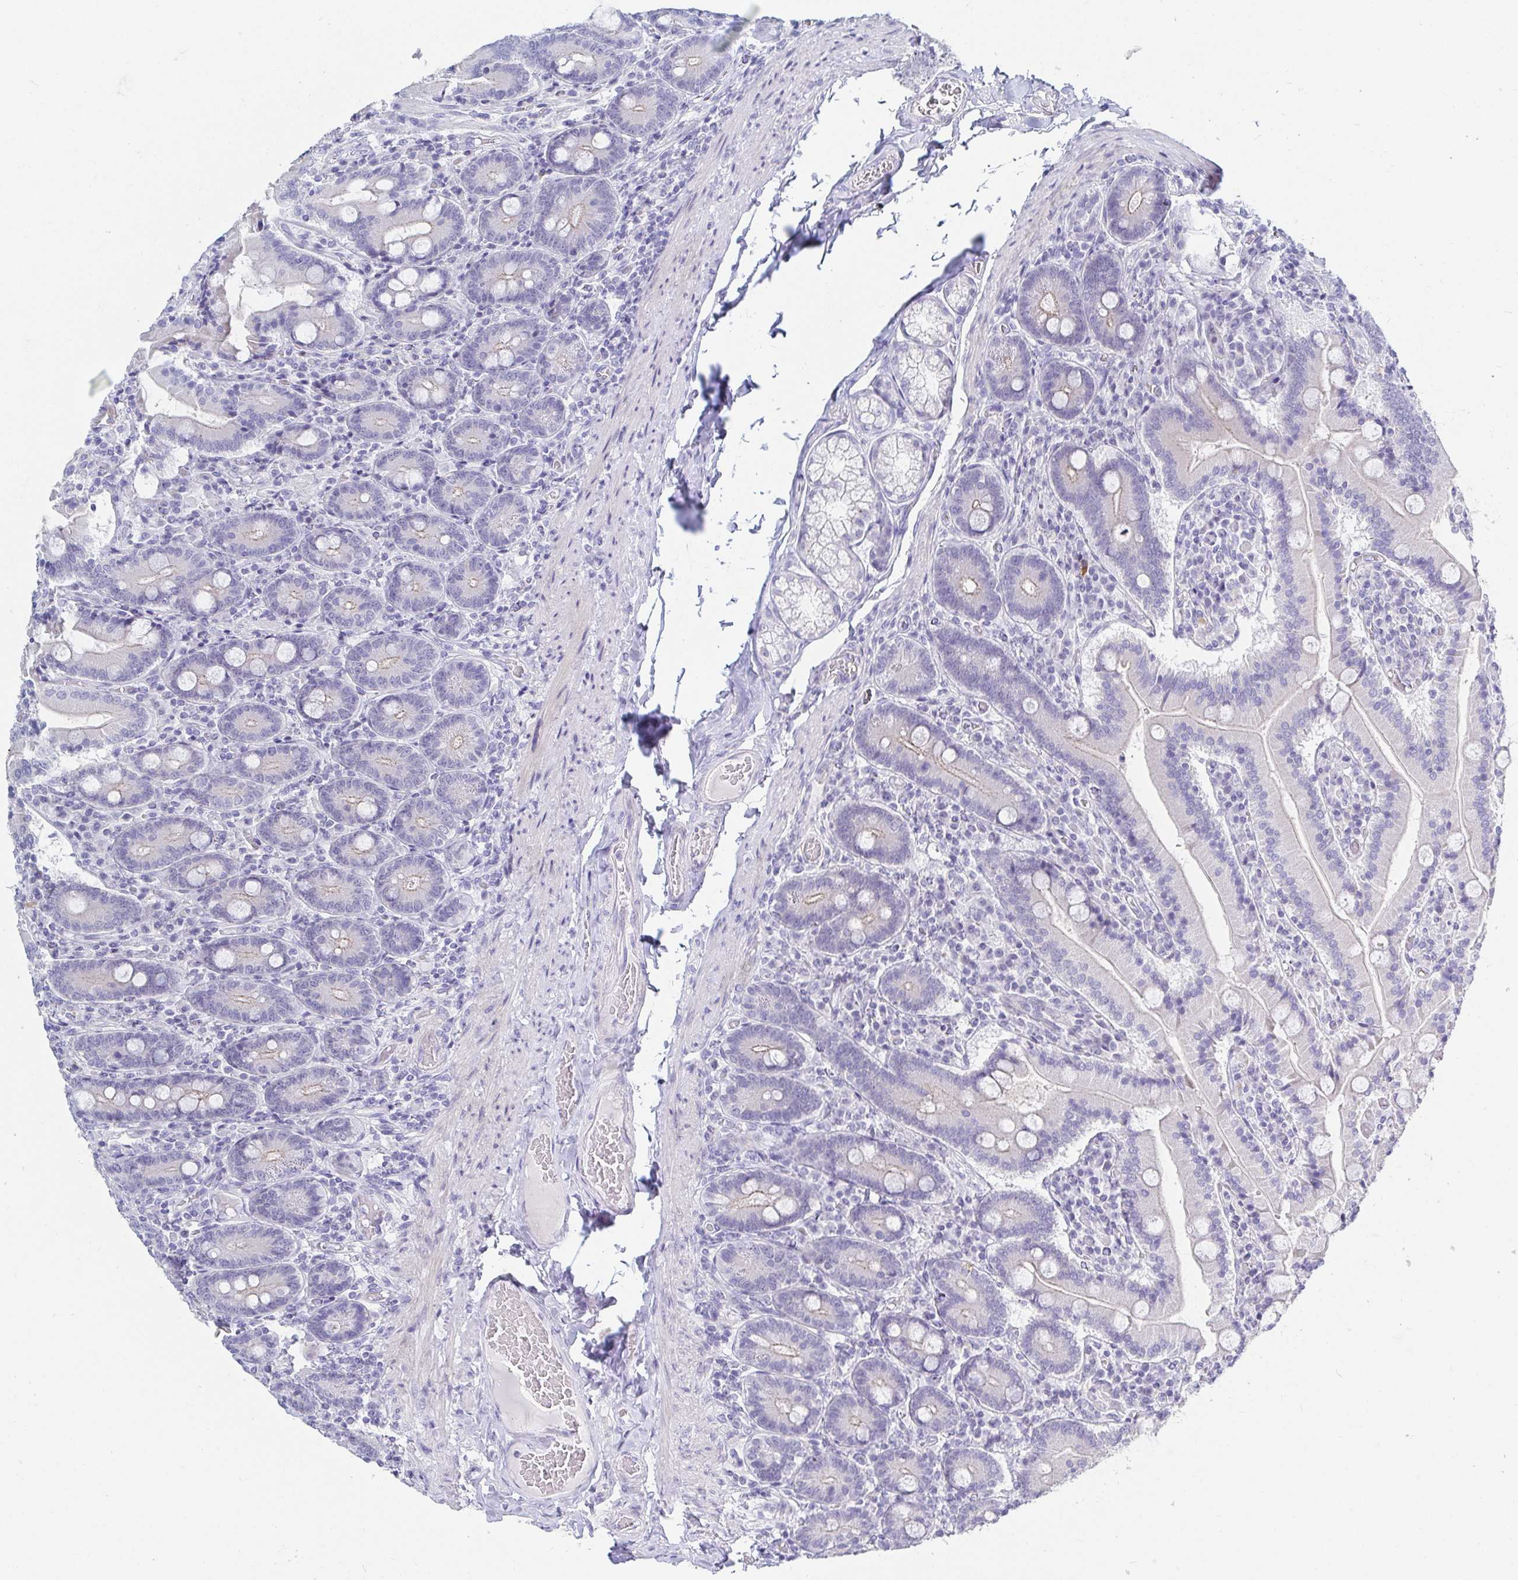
{"staining": {"intensity": "weak", "quantity": "<25%", "location": "cytoplasmic/membranous"}, "tissue": "duodenum", "cell_type": "Glandular cells", "image_type": "normal", "snomed": [{"axis": "morphology", "description": "Normal tissue, NOS"}, {"axis": "topography", "description": "Duodenum"}], "caption": "Immunohistochemistry (IHC) micrograph of normal duodenum: duodenum stained with DAB (3,3'-diaminobenzidine) shows no significant protein positivity in glandular cells.", "gene": "OR10K1", "patient": {"sex": "female", "age": 62}}